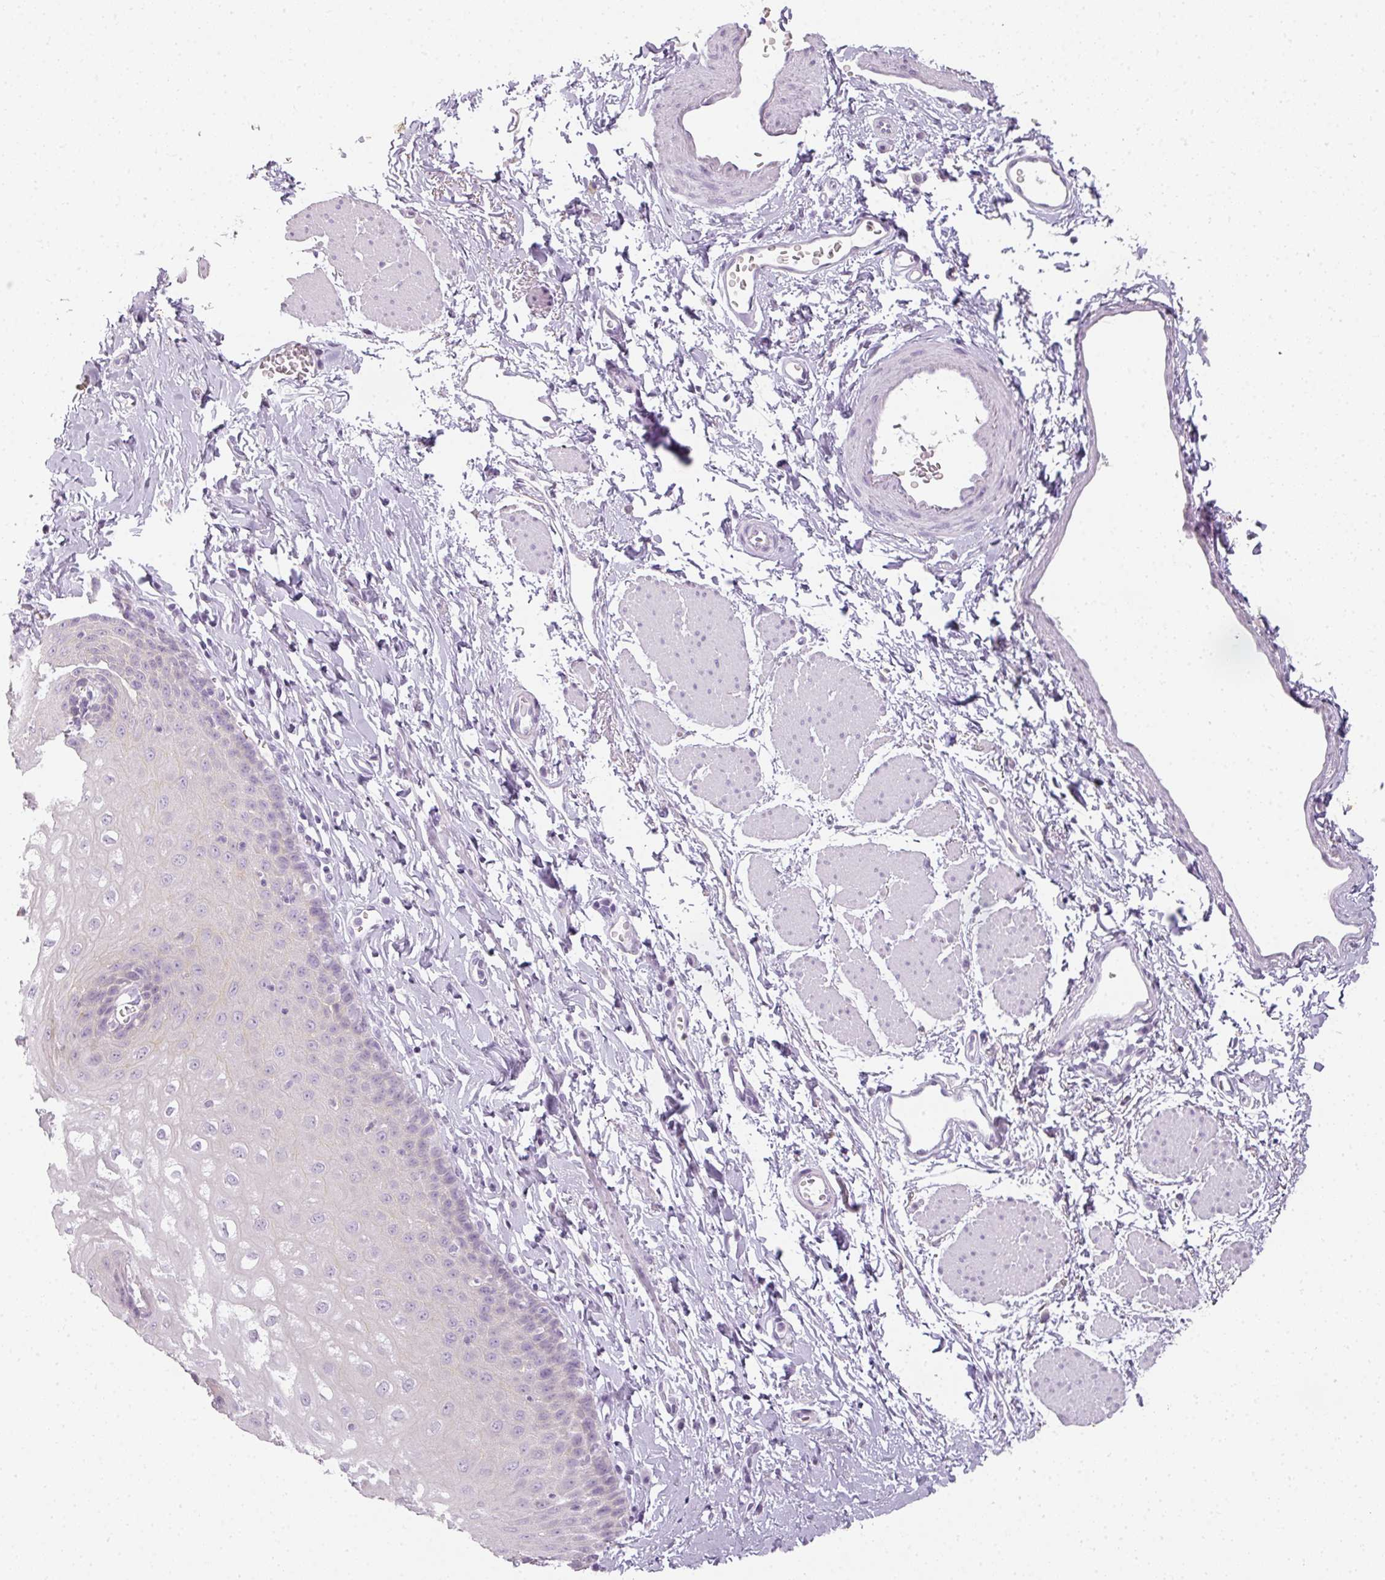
{"staining": {"intensity": "negative", "quantity": "none", "location": "none"}, "tissue": "esophagus", "cell_type": "Squamous epithelial cells", "image_type": "normal", "snomed": [{"axis": "morphology", "description": "Normal tissue, NOS"}, {"axis": "topography", "description": "Esophagus"}], "caption": "DAB immunohistochemical staining of unremarkable human esophagus exhibits no significant staining in squamous epithelial cells.", "gene": "RBMY1A1", "patient": {"sex": "male", "age": 70}}